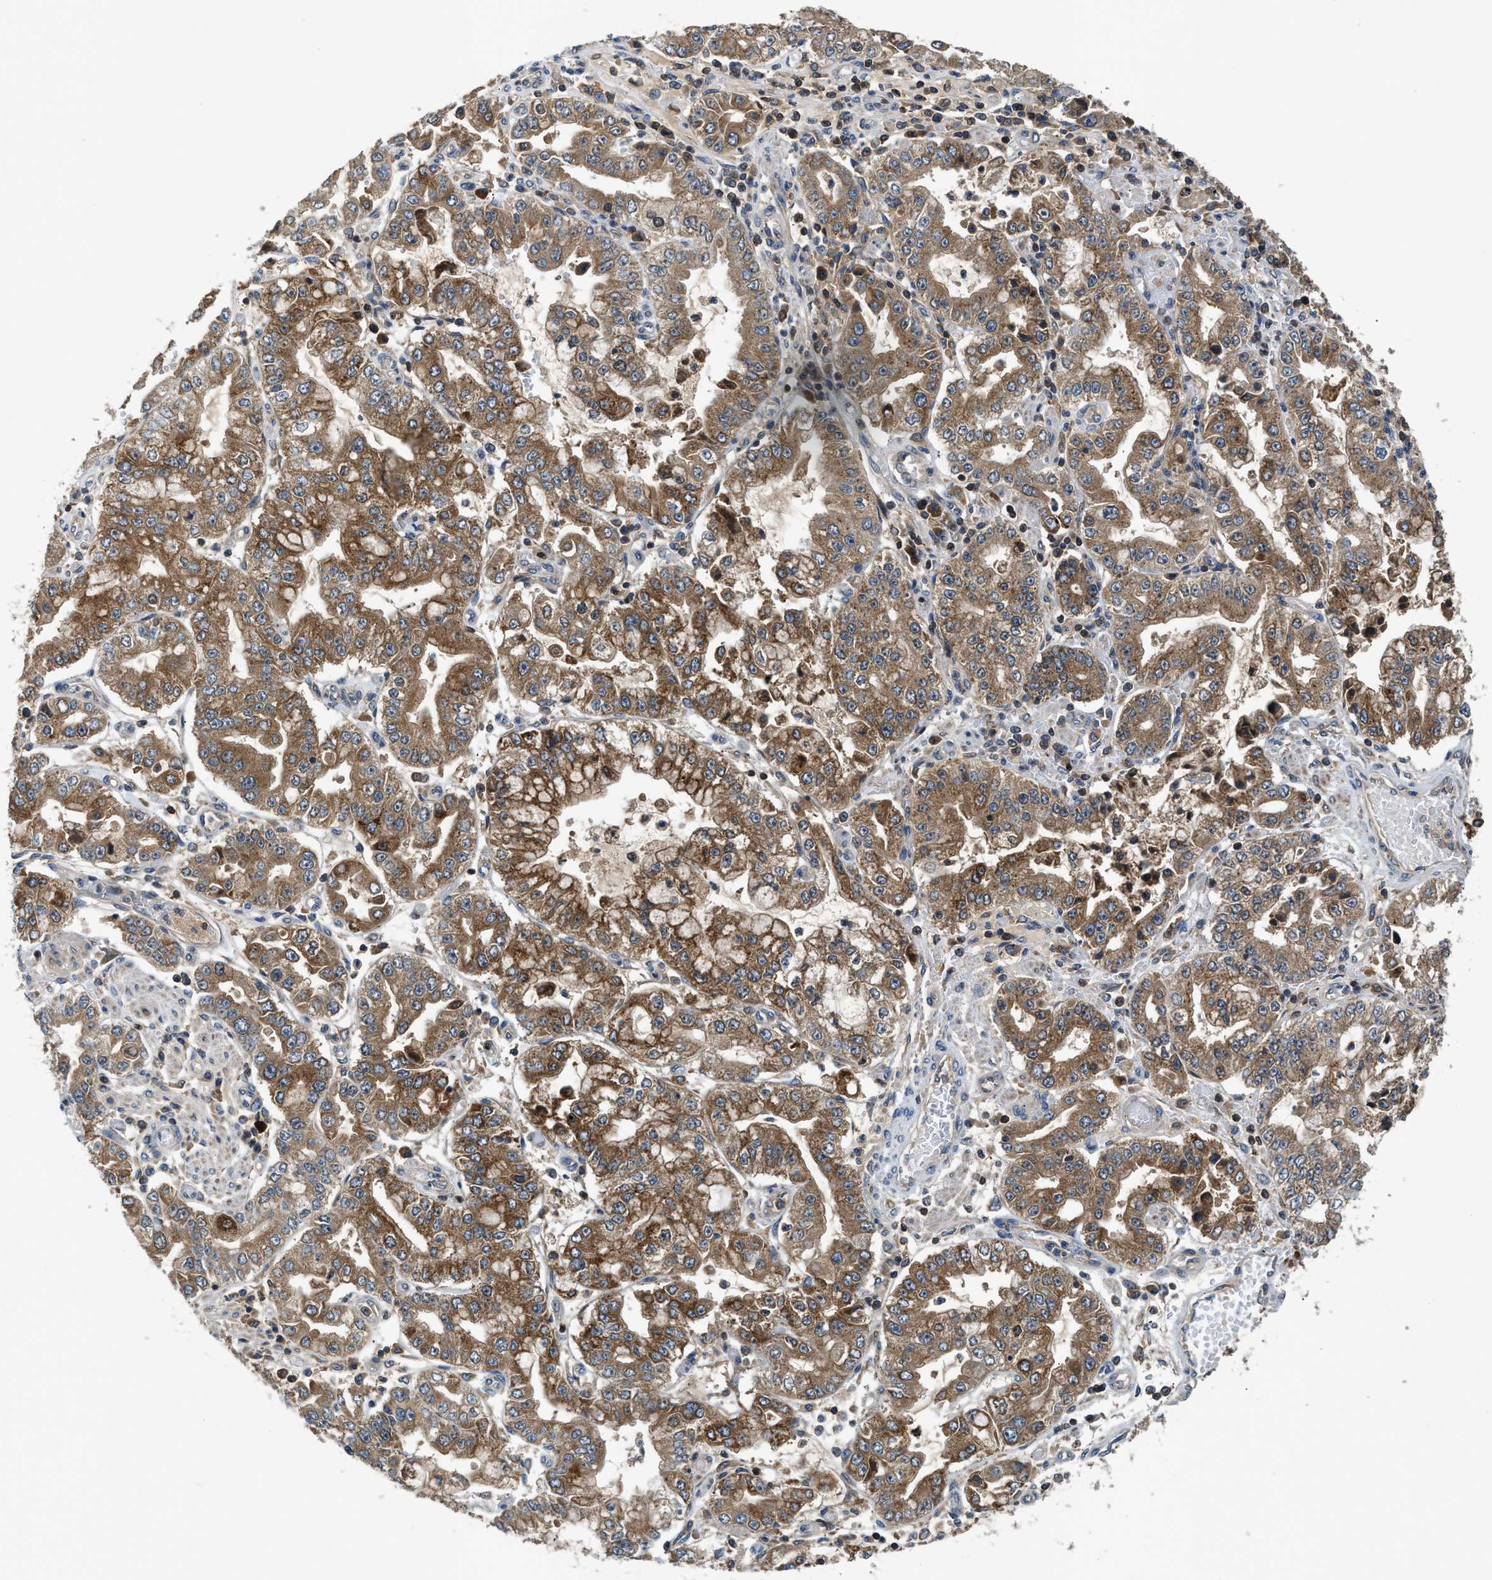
{"staining": {"intensity": "moderate", "quantity": ">75%", "location": "cytoplasmic/membranous"}, "tissue": "stomach cancer", "cell_type": "Tumor cells", "image_type": "cancer", "snomed": [{"axis": "morphology", "description": "Adenocarcinoma, NOS"}, {"axis": "topography", "description": "Stomach"}], "caption": "Immunohistochemical staining of human stomach cancer (adenocarcinoma) exhibits medium levels of moderate cytoplasmic/membranous protein staining in approximately >75% of tumor cells.", "gene": "PAFAH2", "patient": {"sex": "male", "age": 76}}